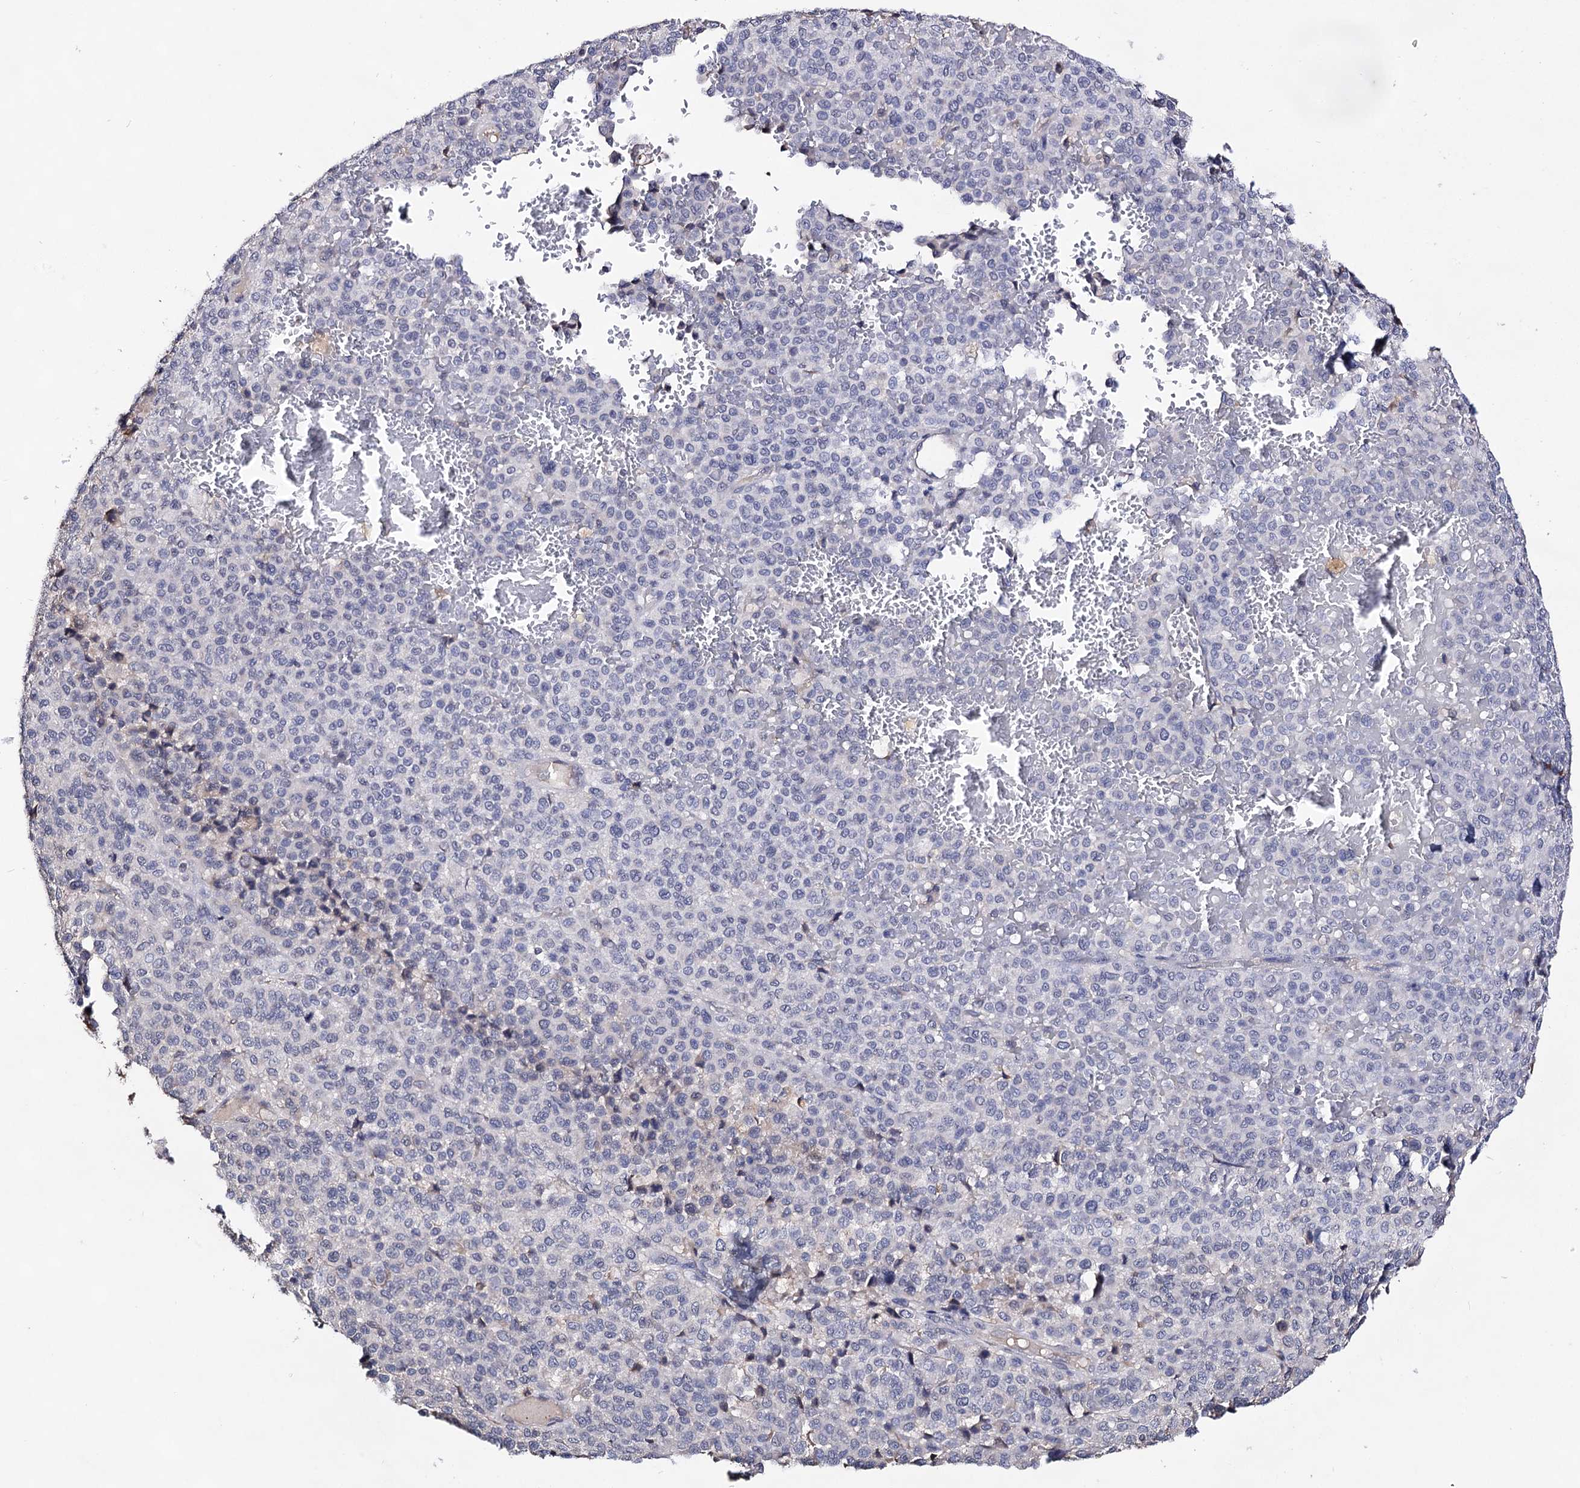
{"staining": {"intensity": "negative", "quantity": "none", "location": "none"}, "tissue": "melanoma", "cell_type": "Tumor cells", "image_type": "cancer", "snomed": [{"axis": "morphology", "description": "Malignant melanoma, Metastatic site"}, {"axis": "topography", "description": "Pancreas"}], "caption": "Immunohistochemistry (IHC) photomicrograph of neoplastic tissue: human melanoma stained with DAB reveals no significant protein staining in tumor cells.", "gene": "PLIN1", "patient": {"sex": "female", "age": 30}}